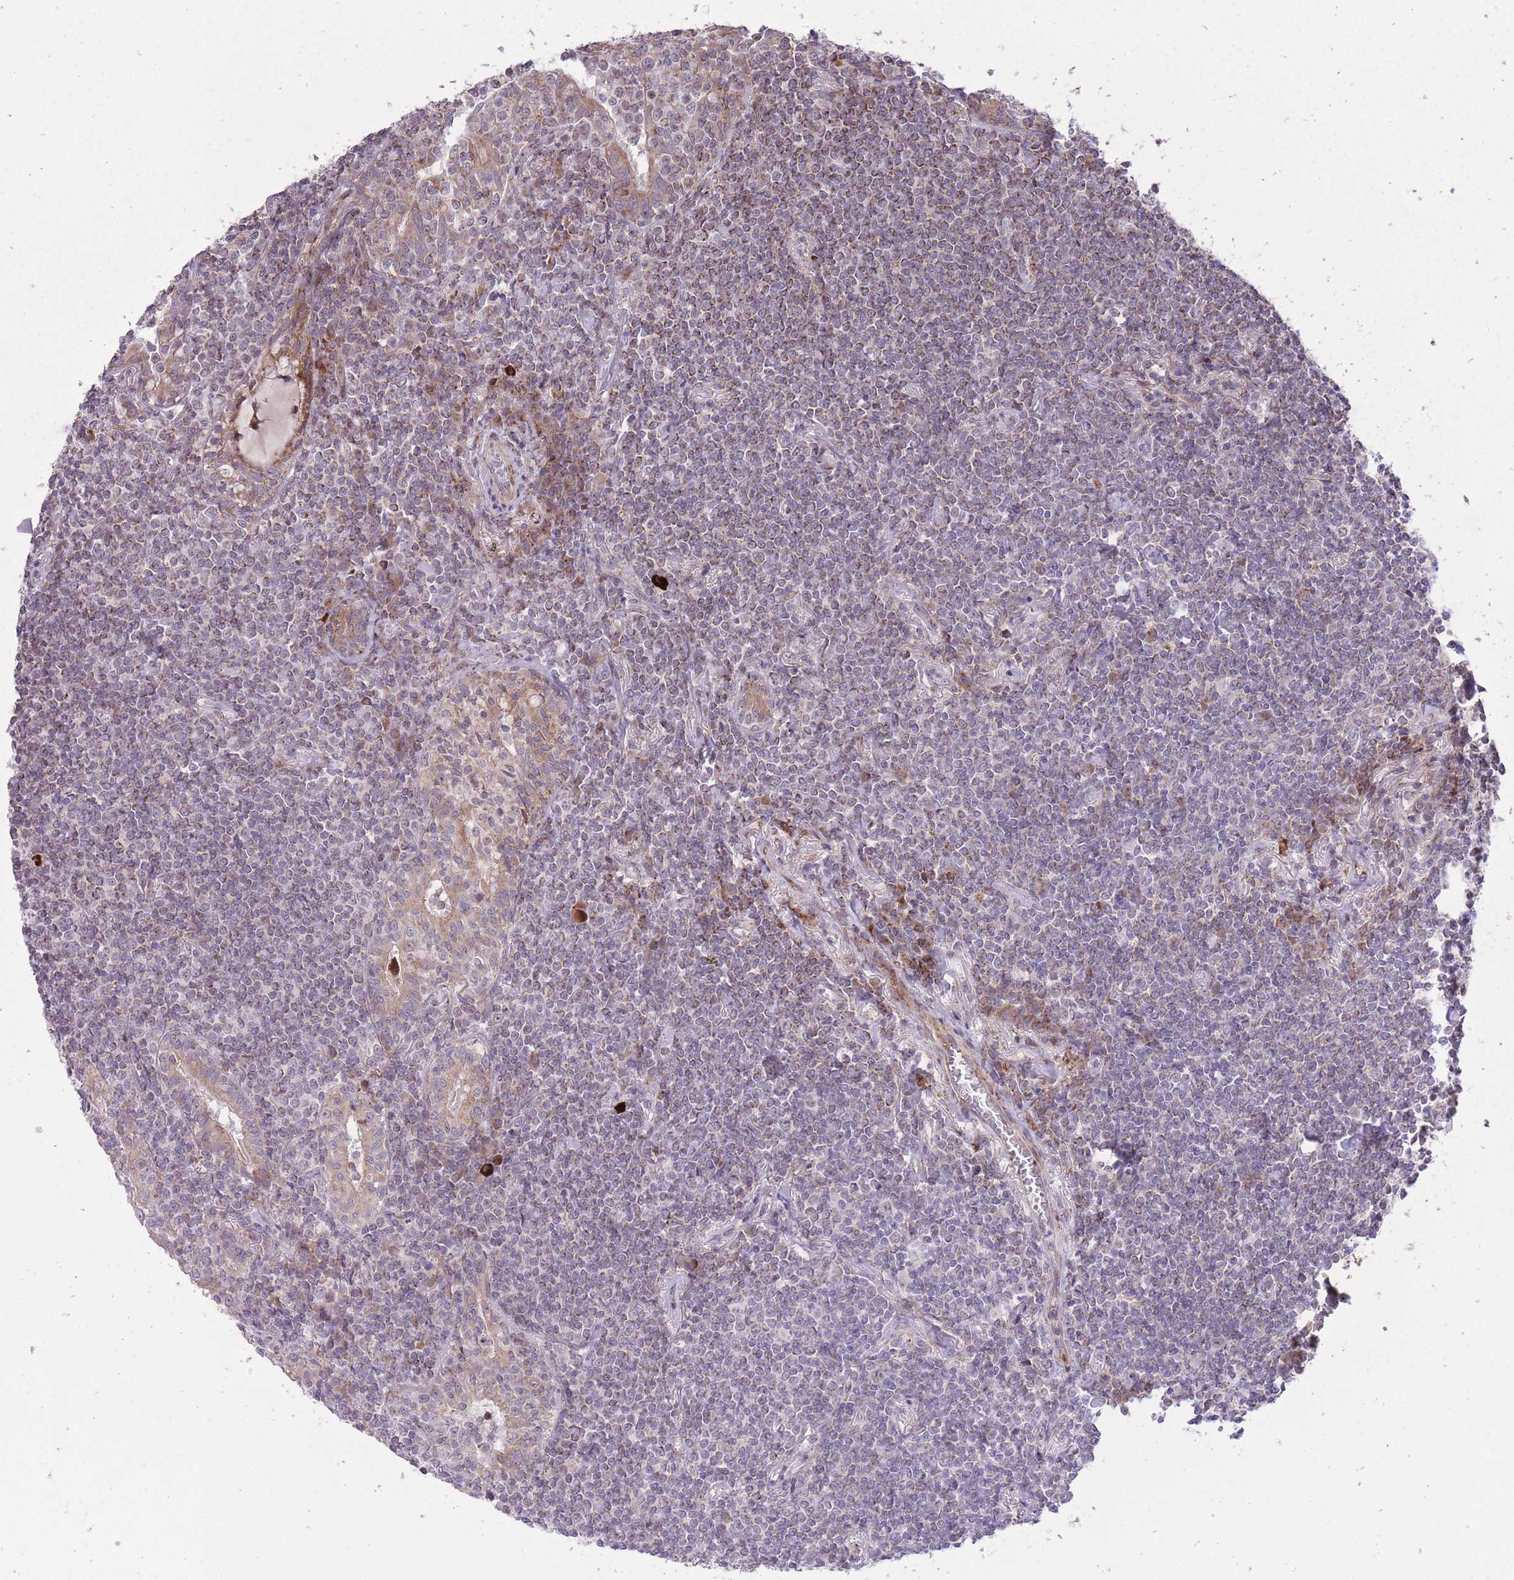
{"staining": {"intensity": "negative", "quantity": "none", "location": "none"}, "tissue": "lymphoma", "cell_type": "Tumor cells", "image_type": "cancer", "snomed": [{"axis": "morphology", "description": "Malignant lymphoma, non-Hodgkin's type, Low grade"}, {"axis": "topography", "description": "Lung"}], "caption": "IHC micrograph of neoplastic tissue: human malignant lymphoma, non-Hodgkin's type (low-grade) stained with DAB reveals no significant protein positivity in tumor cells.", "gene": "SLC4A4", "patient": {"sex": "female", "age": 71}}